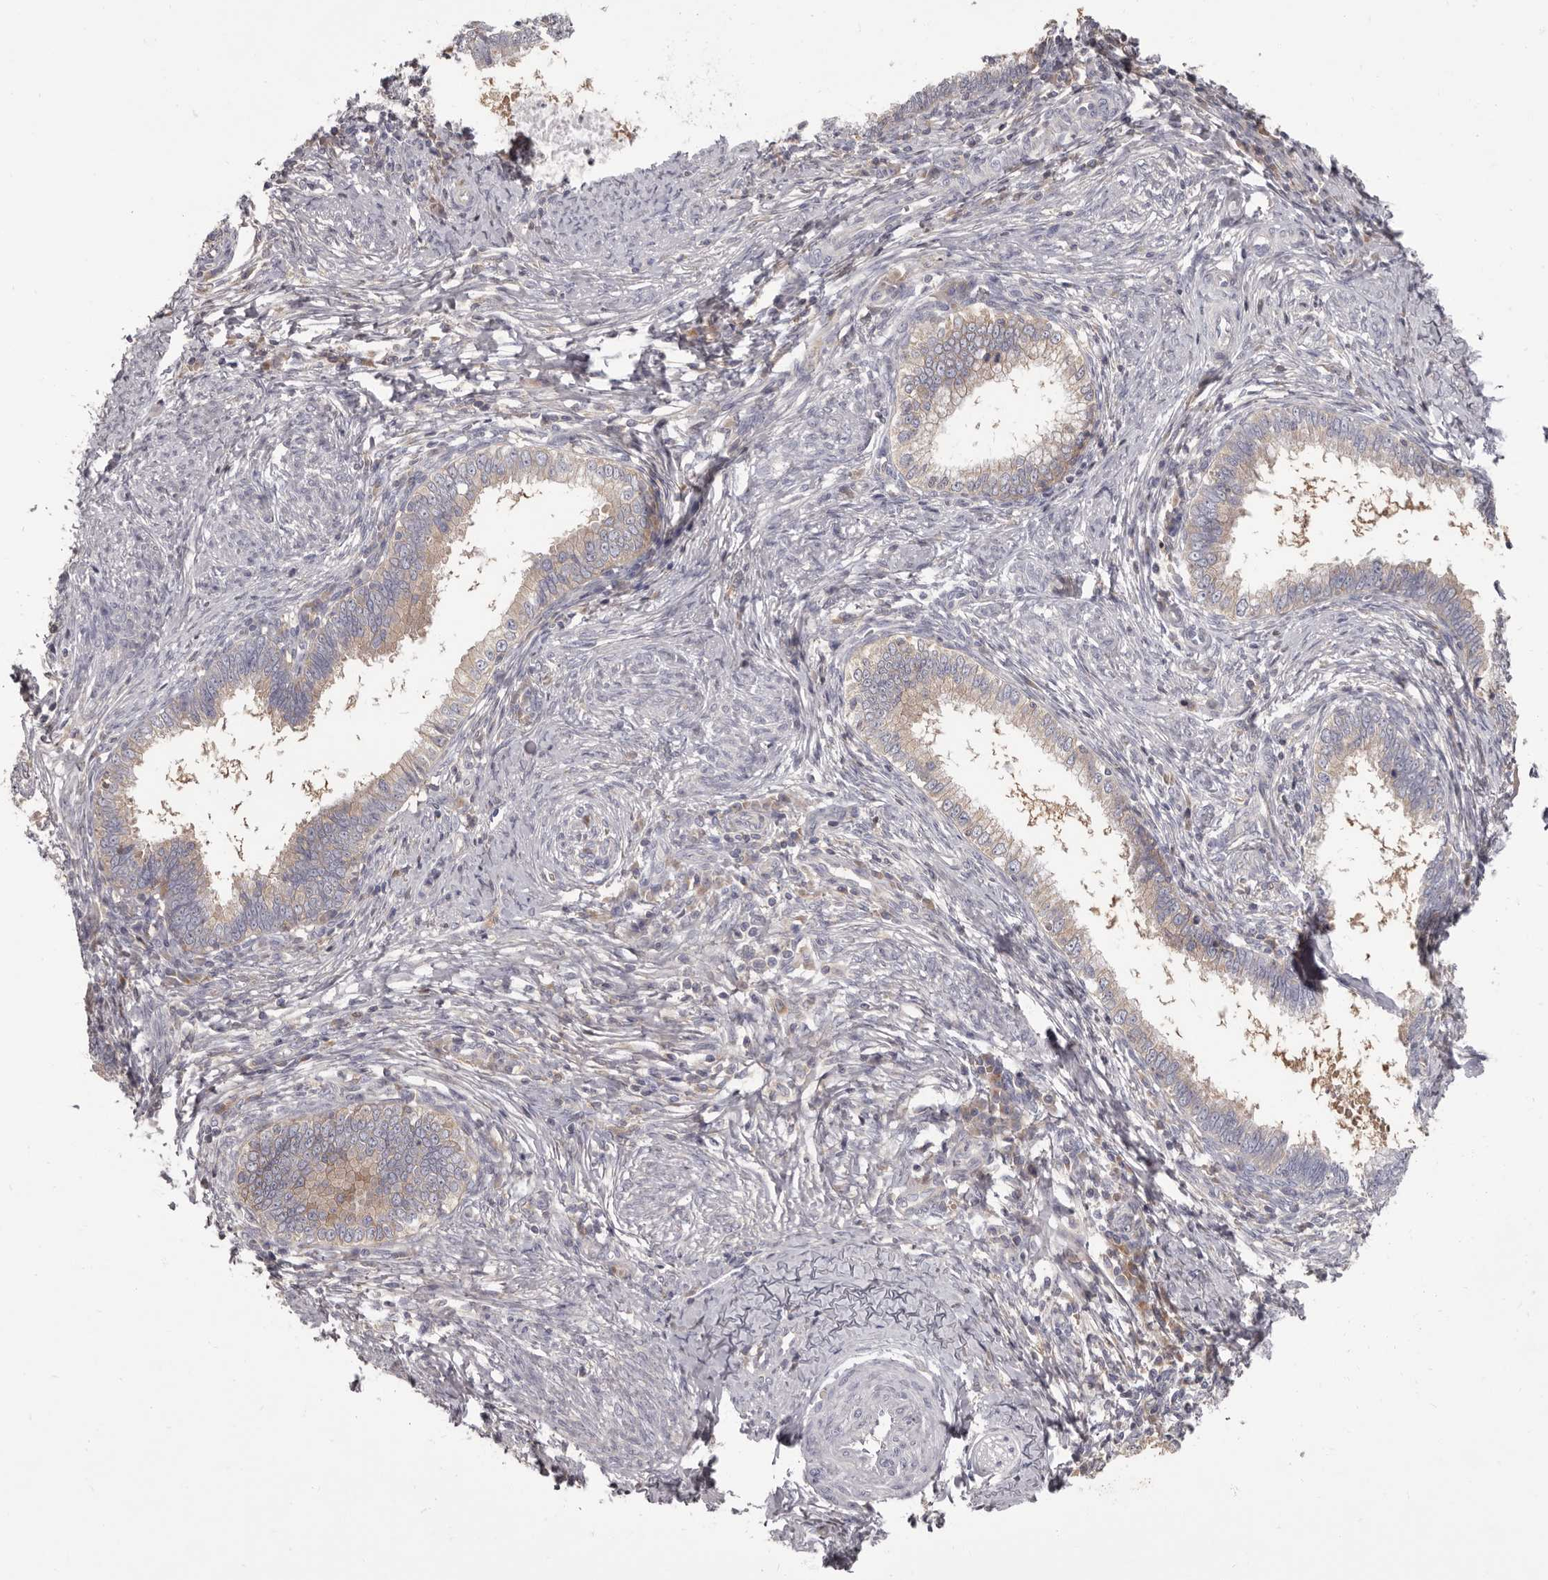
{"staining": {"intensity": "weak", "quantity": "25%-75%", "location": "cytoplasmic/membranous"}, "tissue": "cervical cancer", "cell_type": "Tumor cells", "image_type": "cancer", "snomed": [{"axis": "morphology", "description": "Adenocarcinoma, NOS"}, {"axis": "topography", "description": "Cervix"}], "caption": "Adenocarcinoma (cervical) tissue displays weak cytoplasmic/membranous staining in about 25%-75% of tumor cells, visualized by immunohistochemistry.", "gene": "APEH", "patient": {"sex": "female", "age": 36}}